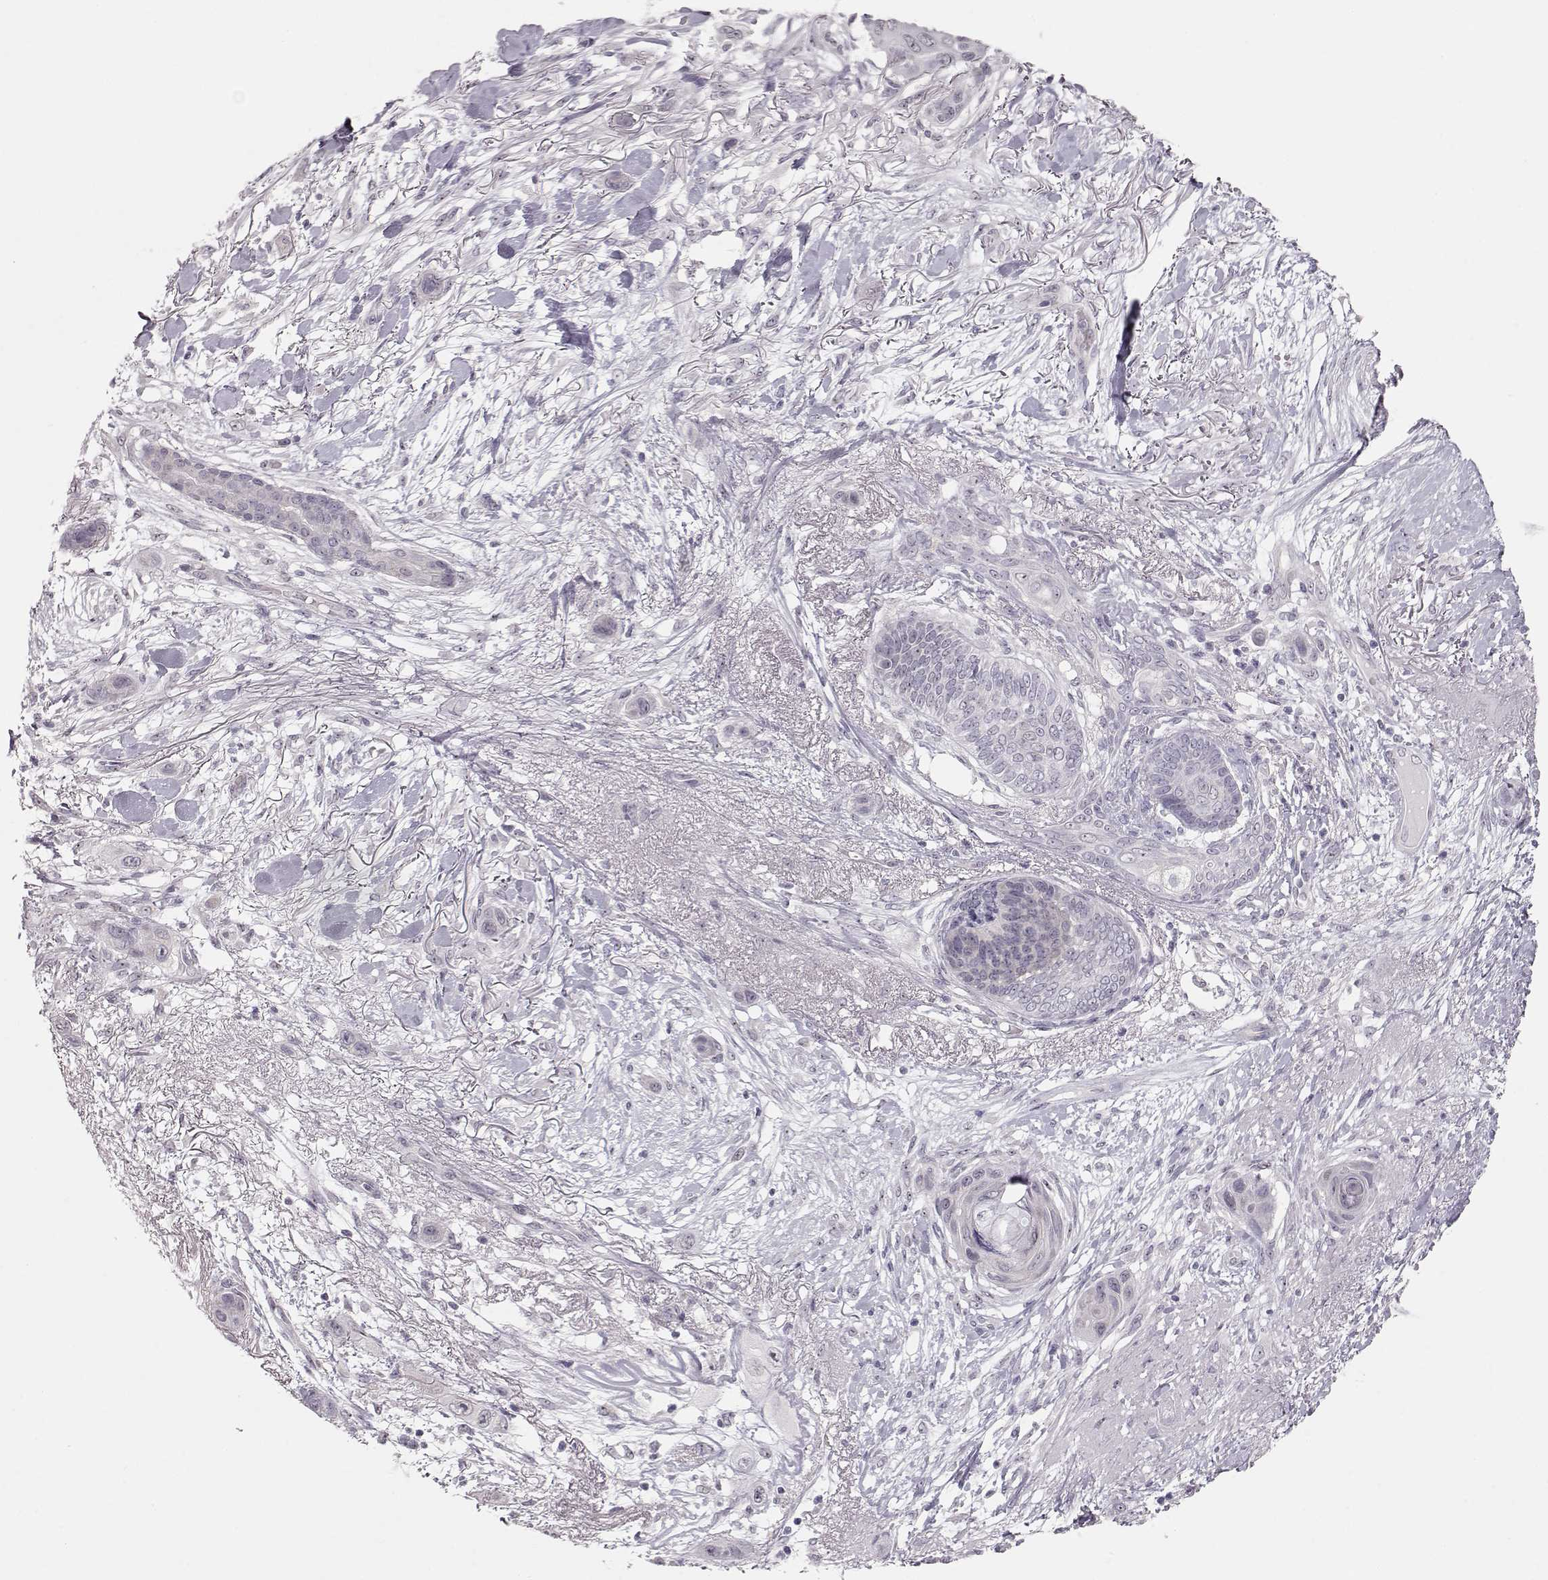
{"staining": {"intensity": "negative", "quantity": "none", "location": "none"}, "tissue": "skin cancer", "cell_type": "Tumor cells", "image_type": "cancer", "snomed": [{"axis": "morphology", "description": "Squamous cell carcinoma, NOS"}, {"axis": "topography", "description": "Skin"}], "caption": "Immunohistochemistry micrograph of neoplastic tissue: human squamous cell carcinoma (skin) stained with DAB (3,3'-diaminobenzidine) demonstrates no significant protein positivity in tumor cells.", "gene": "FAM205A", "patient": {"sex": "male", "age": 79}}